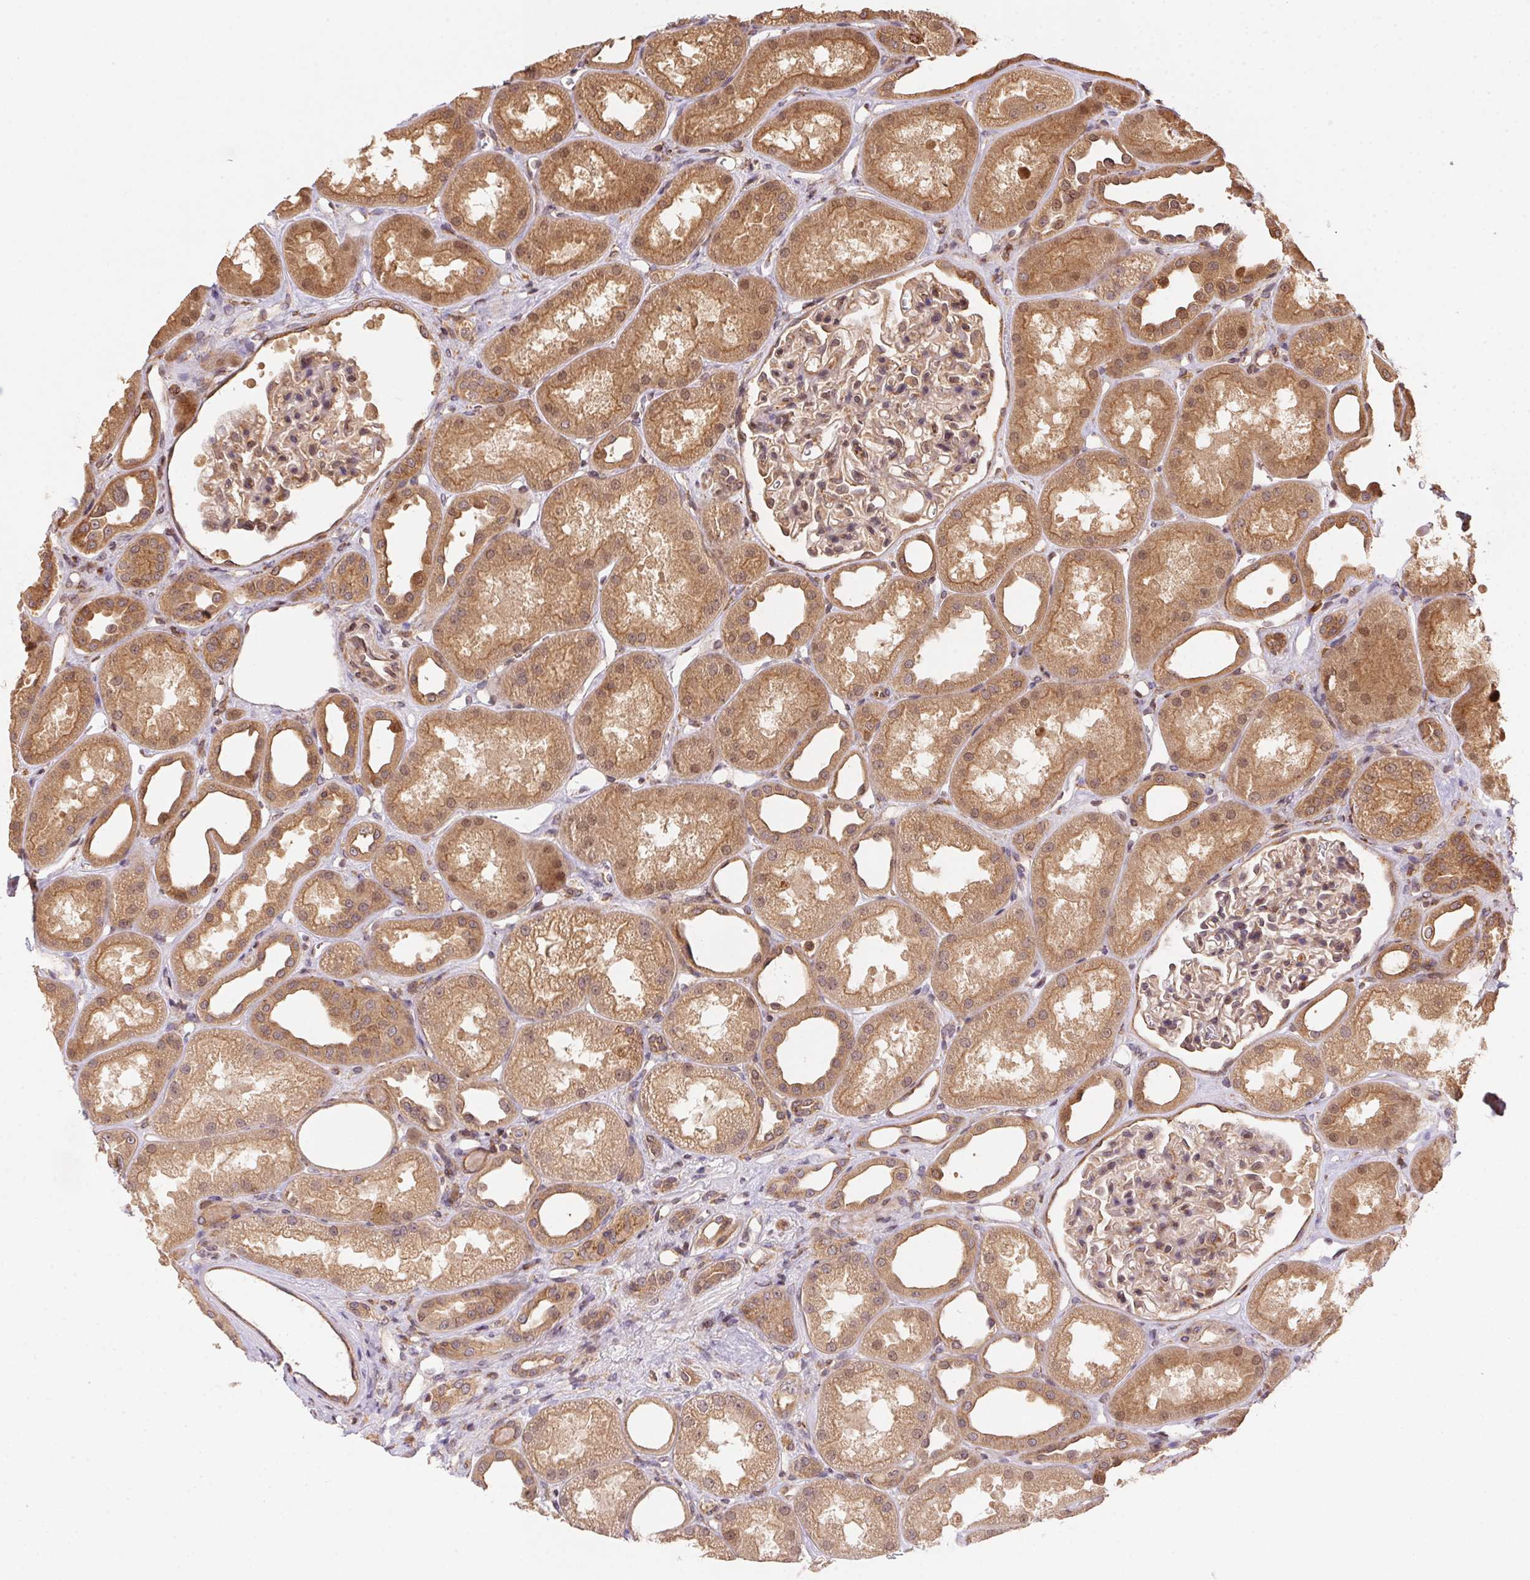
{"staining": {"intensity": "weak", "quantity": "25%-75%", "location": "cytoplasmic/membranous"}, "tissue": "kidney", "cell_type": "Cells in glomeruli", "image_type": "normal", "snomed": [{"axis": "morphology", "description": "Normal tissue, NOS"}, {"axis": "topography", "description": "Kidney"}], "caption": "This is an image of immunohistochemistry (IHC) staining of benign kidney, which shows weak expression in the cytoplasmic/membranous of cells in glomeruli.", "gene": "MEX3D", "patient": {"sex": "male", "age": 61}}